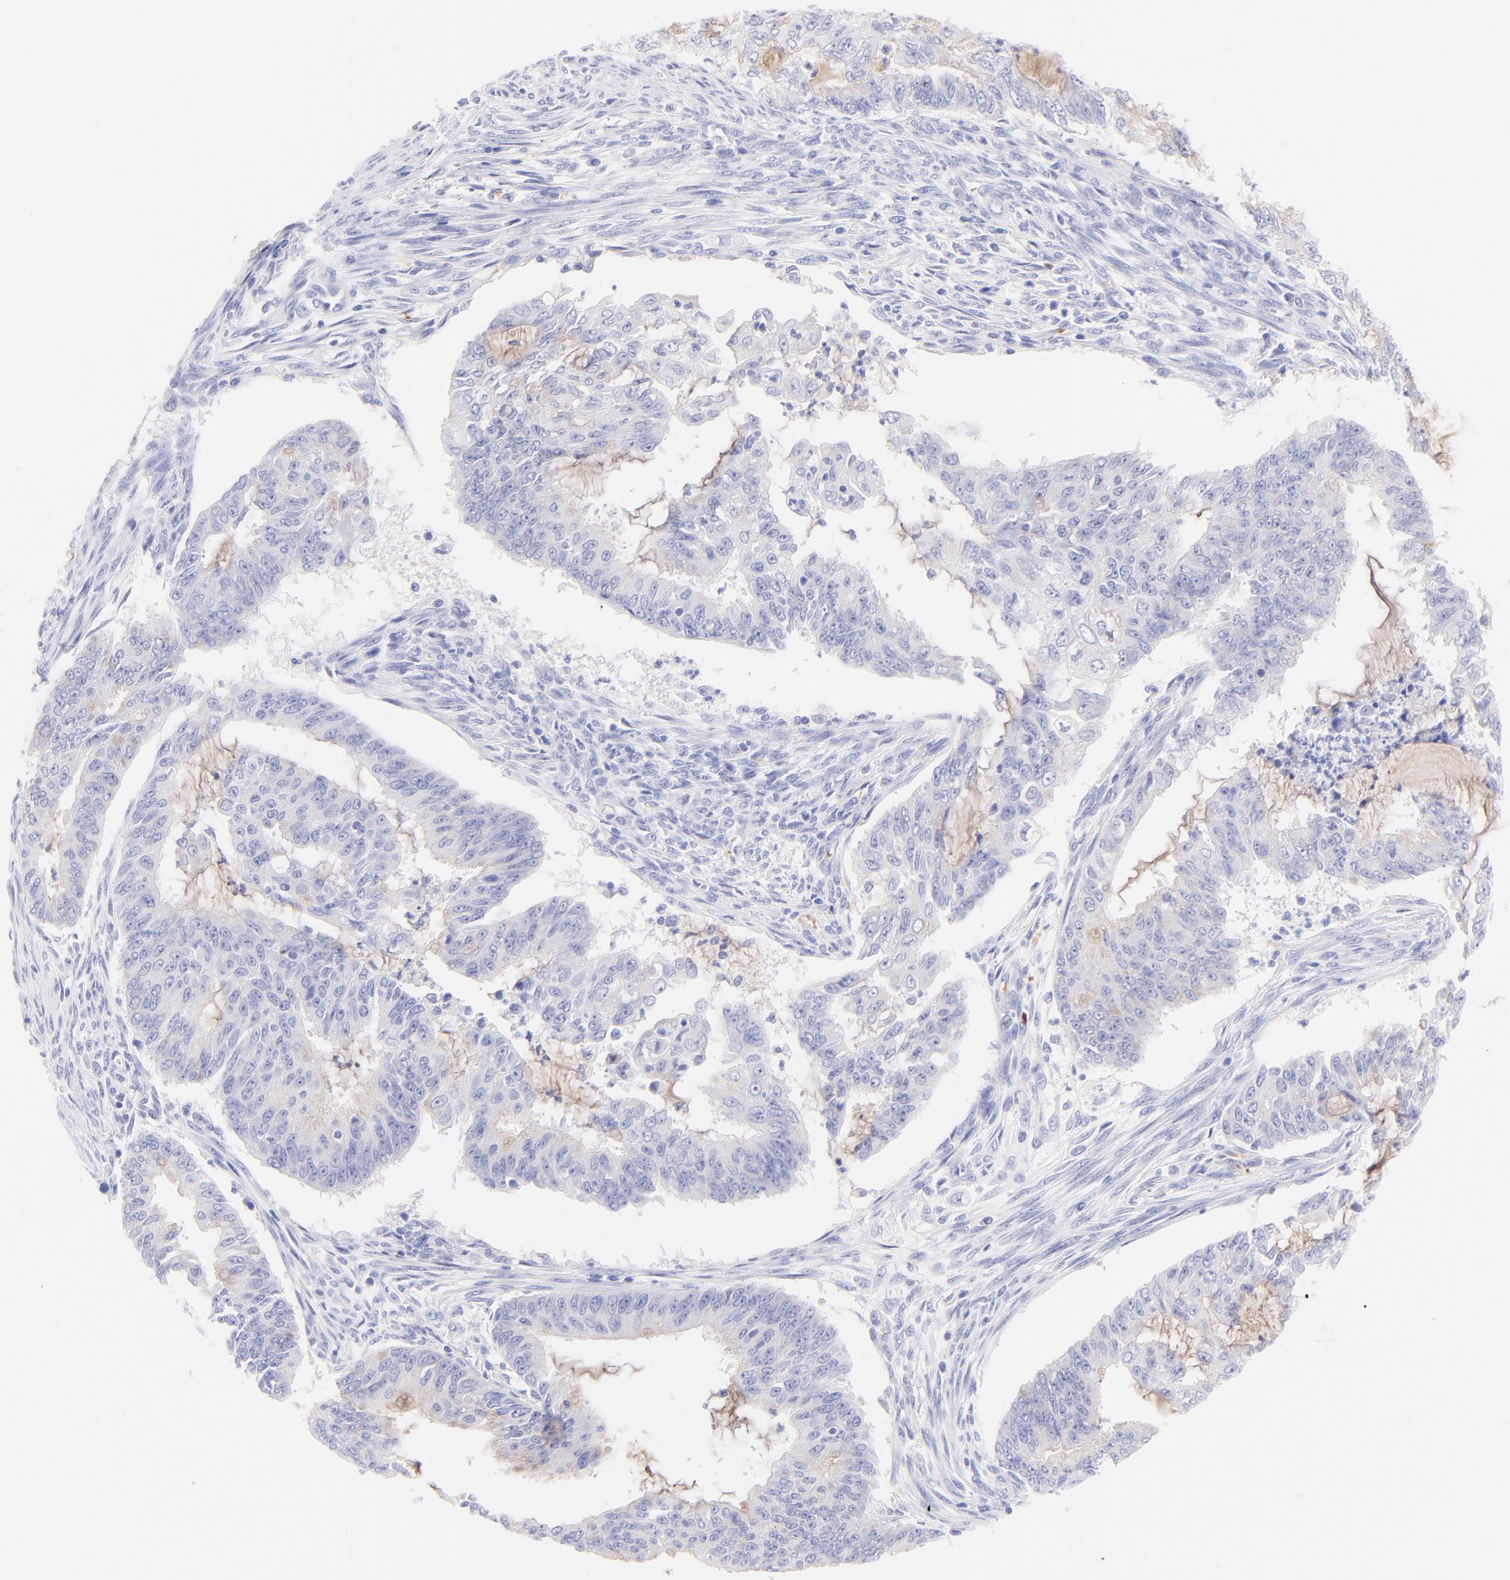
{"staining": {"intensity": "weak", "quantity": "25%-75%", "location": "cytoplasmic/membranous"}, "tissue": "endometrial cancer", "cell_type": "Tumor cells", "image_type": "cancer", "snomed": [{"axis": "morphology", "description": "Adenocarcinoma, NOS"}, {"axis": "topography", "description": "Endometrium"}], "caption": "Protein staining demonstrates weak cytoplasmic/membranous expression in about 25%-75% of tumor cells in endometrial cancer (adenocarcinoma).", "gene": "FRMPD3", "patient": {"sex": "female", "age": 75}}